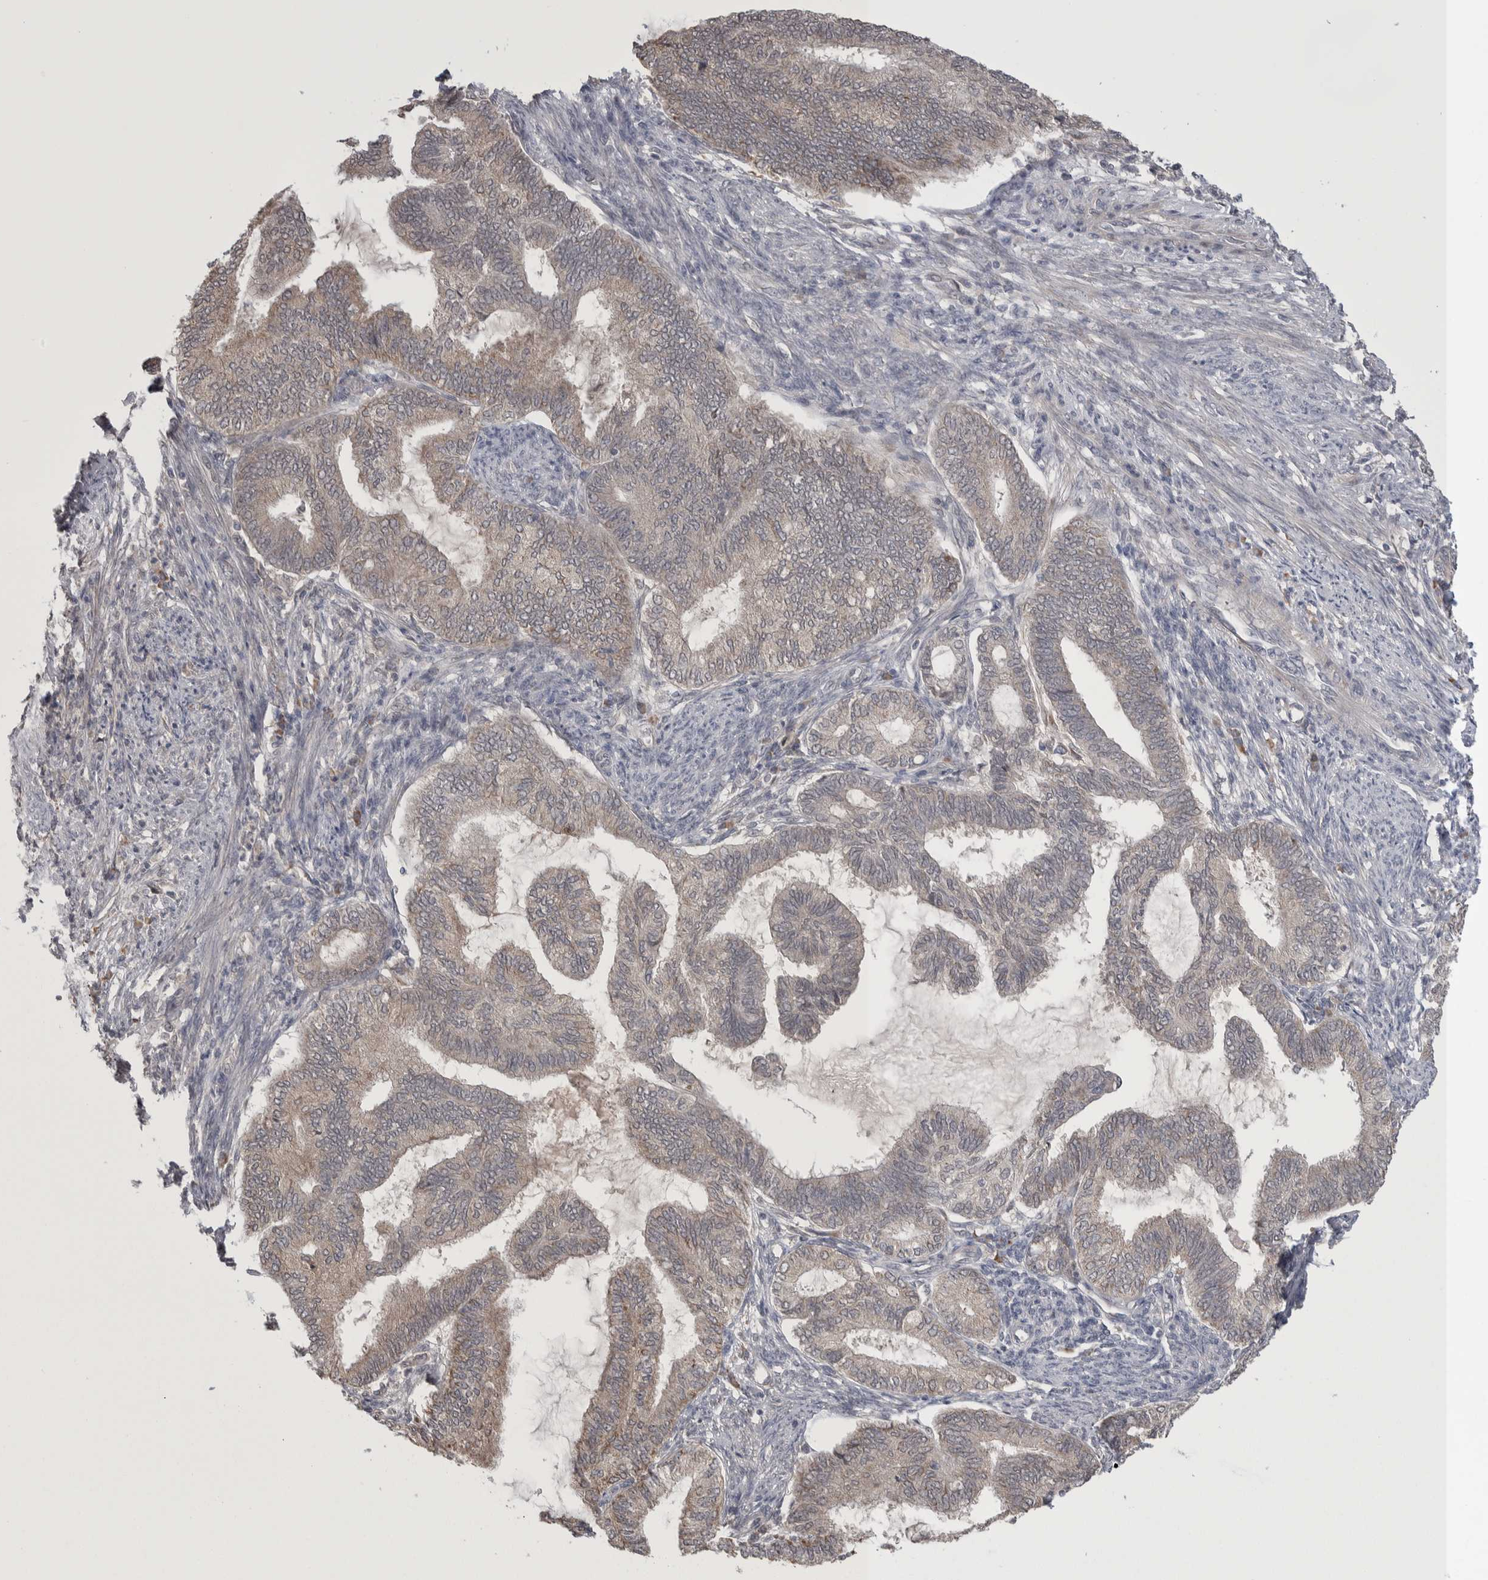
{"staining": {"intensity": "weak", "quantity": "25%-75%", "location": "cytoplasmic/membranous"}, "tissue": "endometrial cancer", "cell_type": "Tumor cells", "image_type": "cancer", "snomed": [{"axis": "morphology", "description": "Adenocarcinoma, NOS"}, {"axis": "topography", "description": "Endometrium"}], "caption": "Immunohistochemical staining of human endometrial adenocarcinoma displays low levels of weak cytoplasmic/membranous expression in approximately 25%-75% of tumor cells.", "gene": "CUL2", "patient": {"sex": "female", "age": 86}}